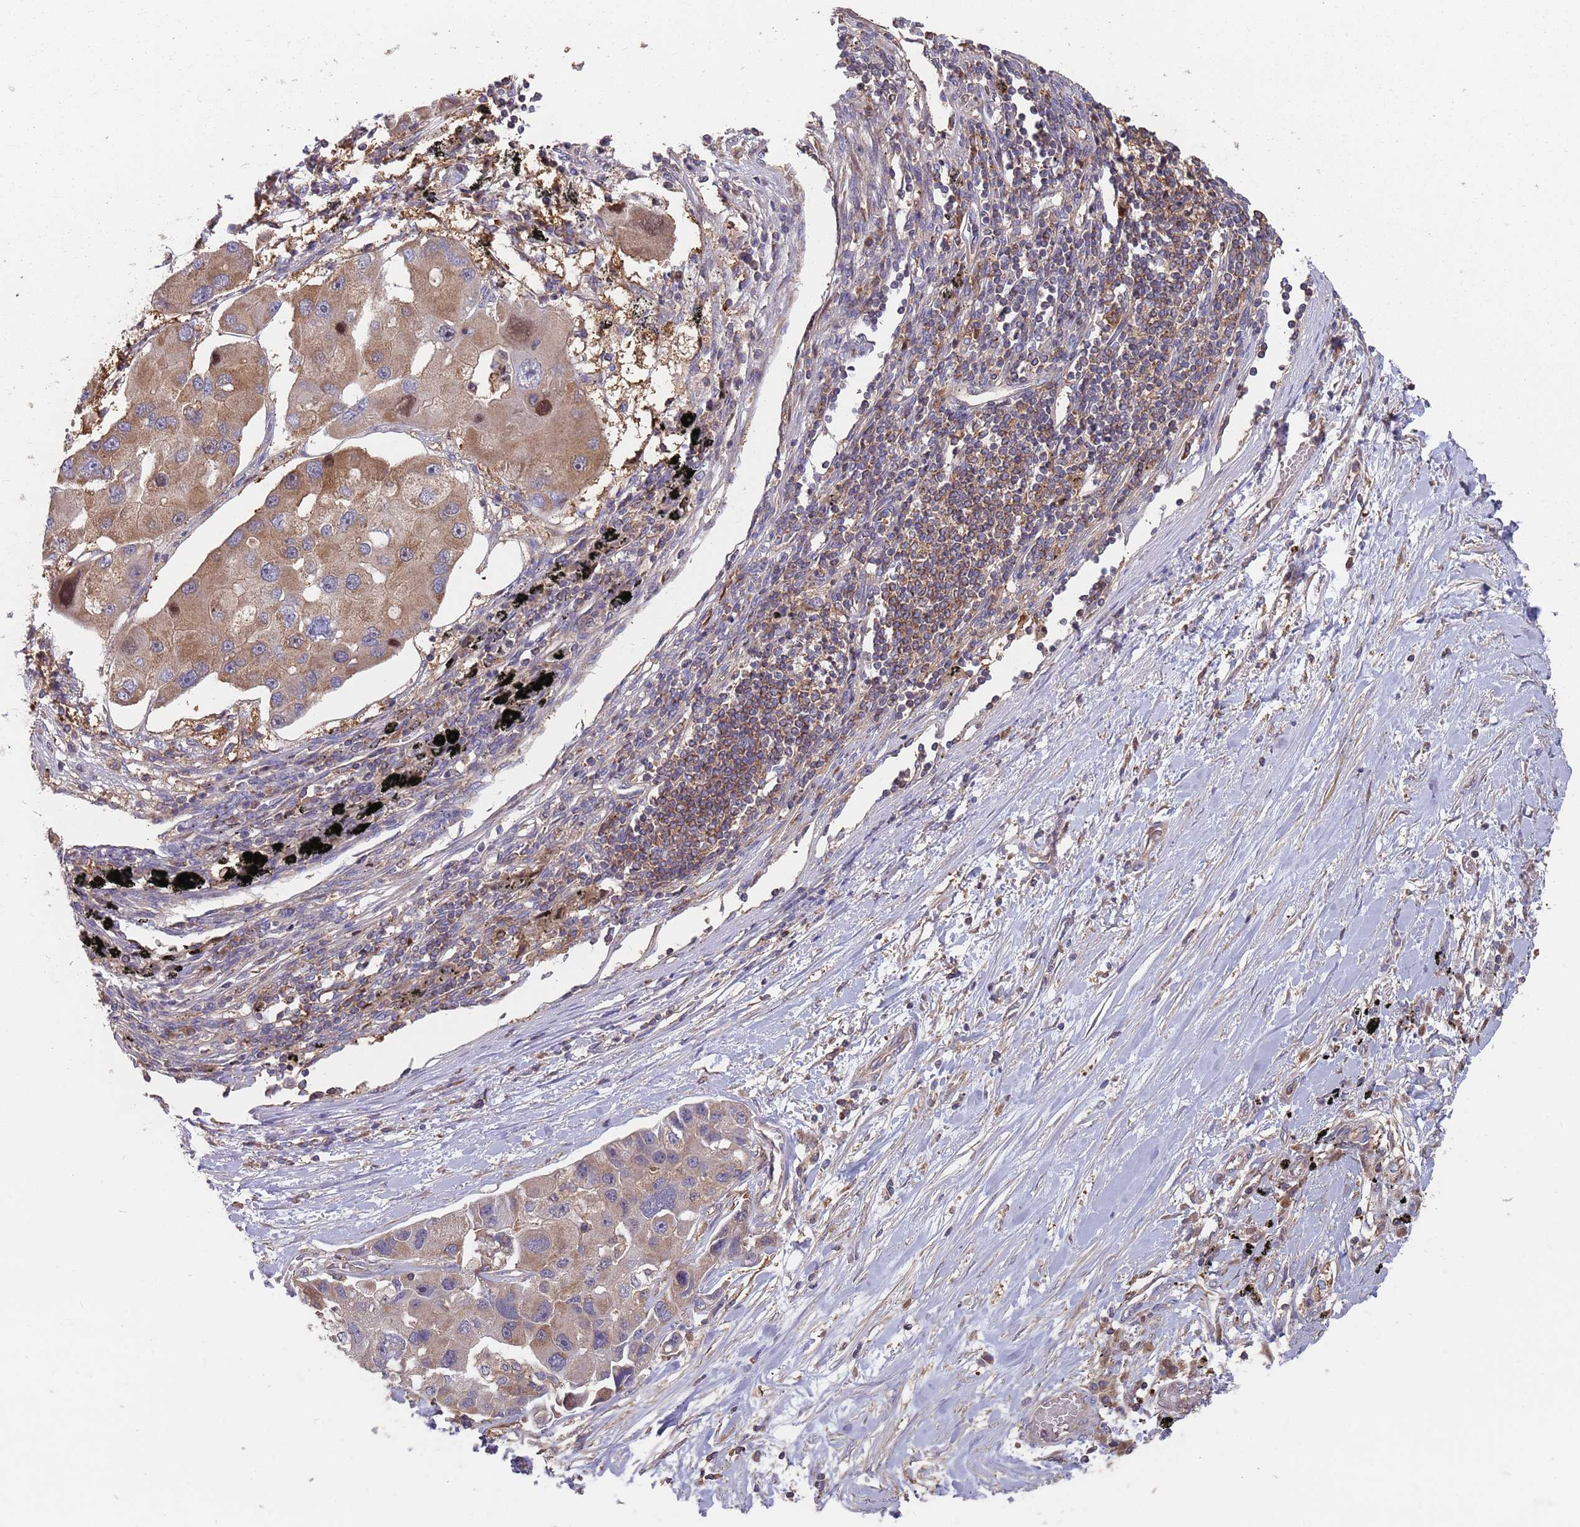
{"staining": {"intensity": "moderate", "quantity": ">75%", "location": "cytoplasmic/membranous"}, "tissue": "lung cancer", "cell_type": "Tumor cells", "image_type": "cancer", "snomed": [{"axis": "morphology", "description": "Adenocarcinoma, NOS"}, {"axis": "topography", "description": "Lung"}], "caption": "Lung cancer (adenocarcinoma) stained for a protein (brown) demonstrates moderate cytoplasmic/membranous positive expression in about >75% of tumor cells.", "gene": "GDI2", "patient": {"sex": "female", "age": 54}}